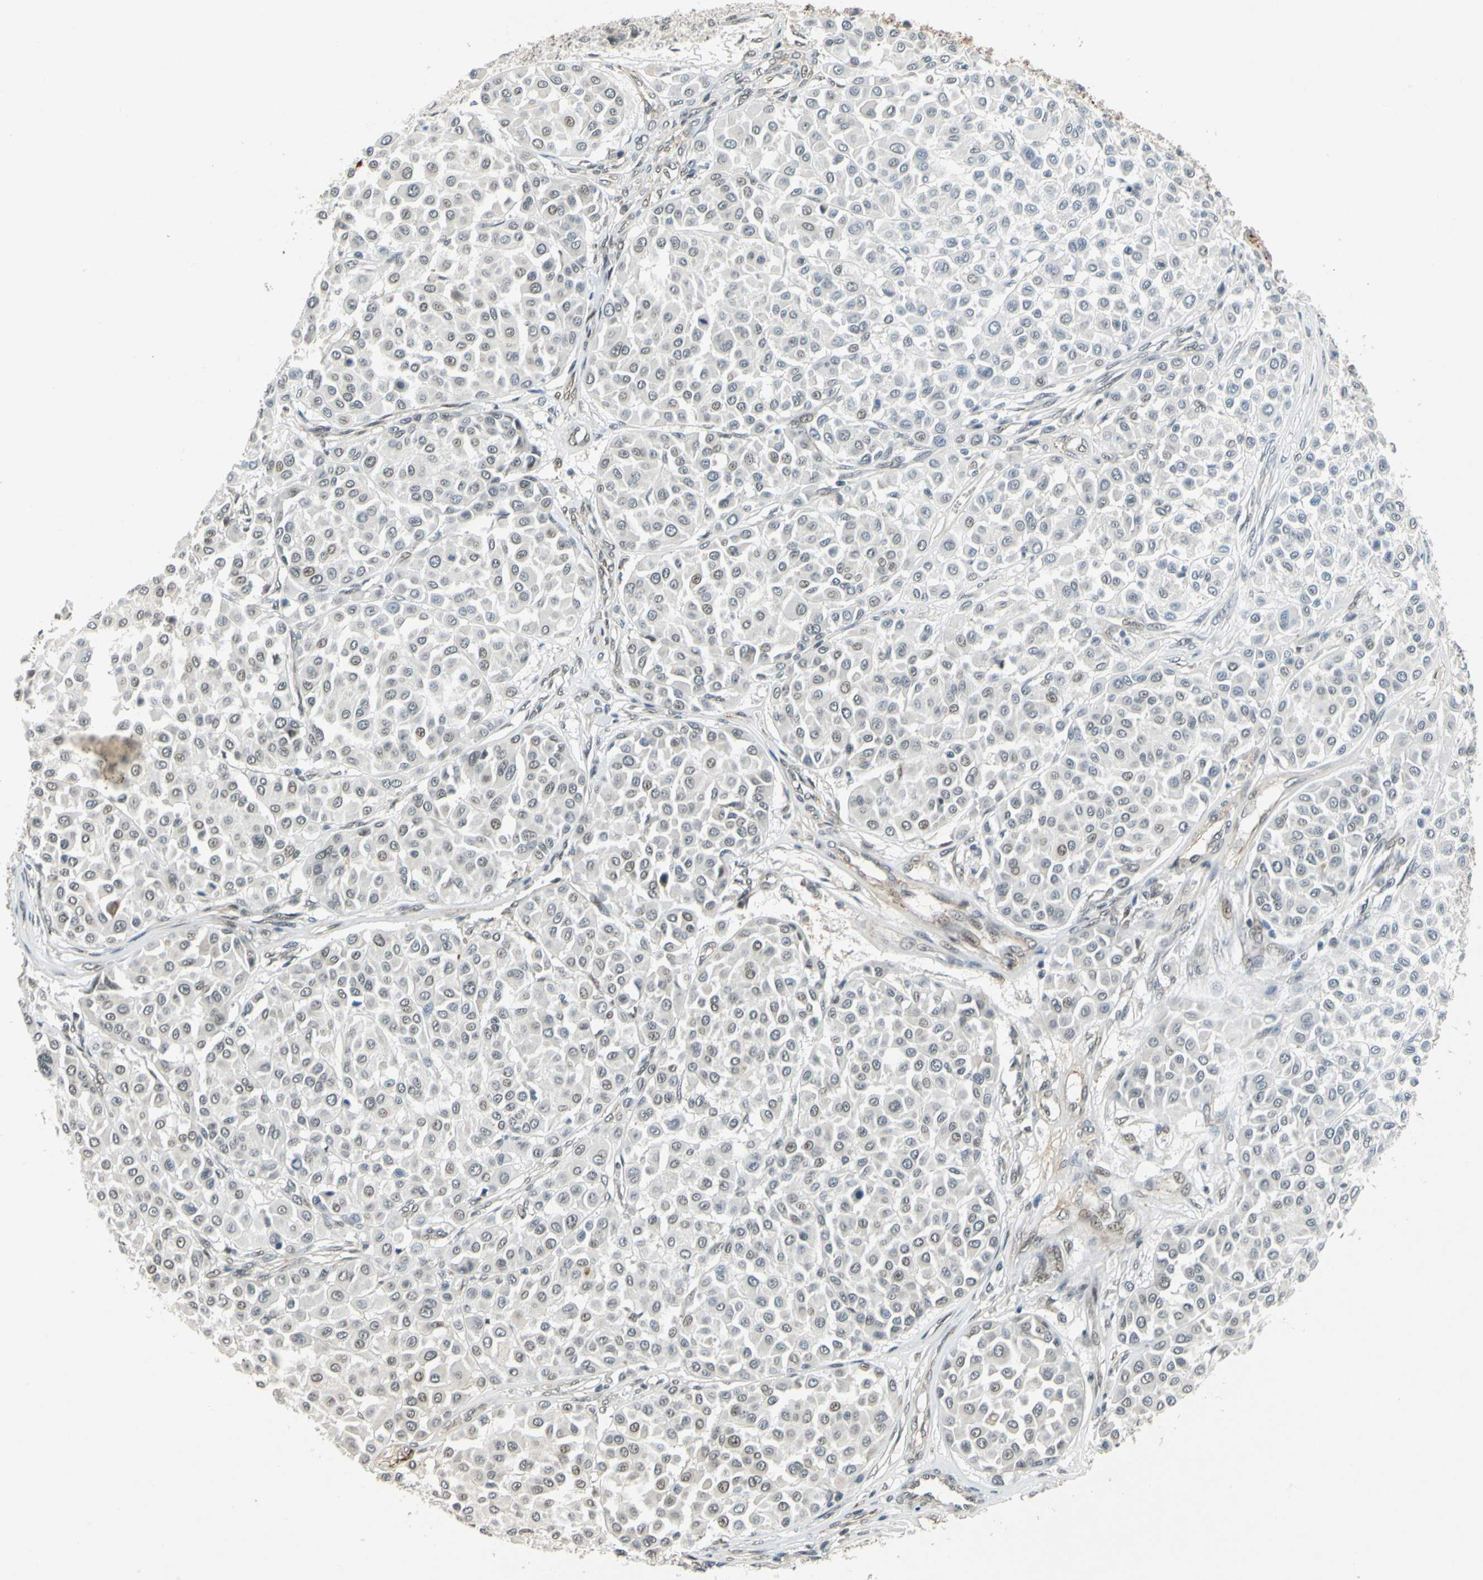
{"staining": {"intensity": "negative", "quantity": "none", "location": "none"}, "tissue": "melanoma", "cell_type": "Tumor cells", "image_type": "cancer", "snomed": [{"axis": "morphology", "description": "Malignant melanoma, Metastatic site"}, {"axis": "topography", "description": "Soft tissue"}], "caption": "IHC of melanoma reveals no staining in tumor cells.", "gene": "POGZ", "patient": {"sex": "male", "age": 41}}